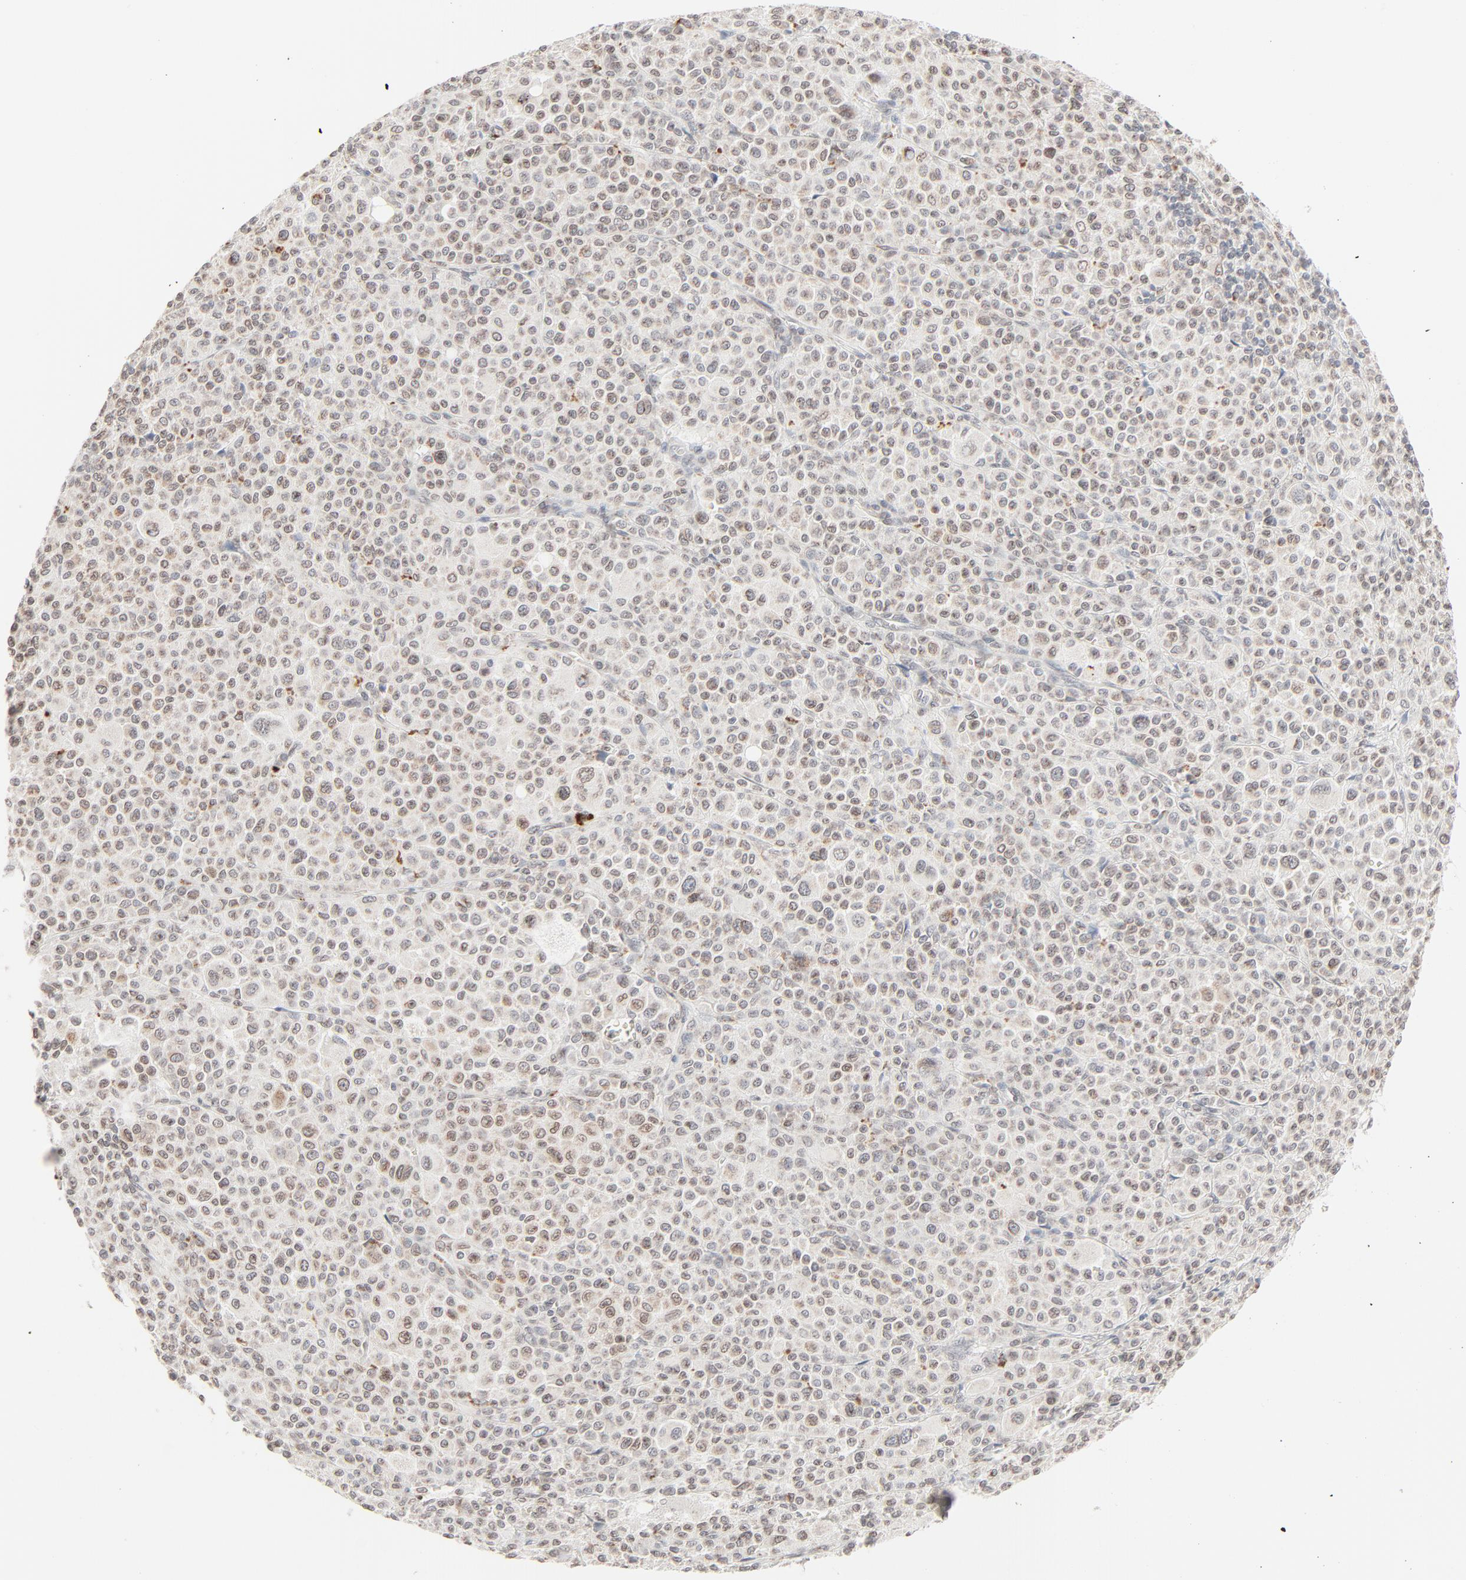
{"staining": {"intensity": "weak", "quantity": "25%-75%", "location": "cytoplasmic/membranous,nuclear"}, "tissue": "melanoma", "cell_type": "Tumor cells", "image_type": "cancer", "snomed": [{"axis": "morphology", "description": "Malignant melanoma, Metastatic site"}, {"axis": "topography", "description": "Skin"}], "caption": "Immunohistochemistry histopathology image of human malignant melanoma (metastatic site) stained for a protein (brown), which demonstrates low levels of weak cytoplasmic/membranous and nuclear expression in approximately 25%-75% of tumor cells.", "gene": "MAD1L1", "patient": {"sex": "female", "age": 74}}